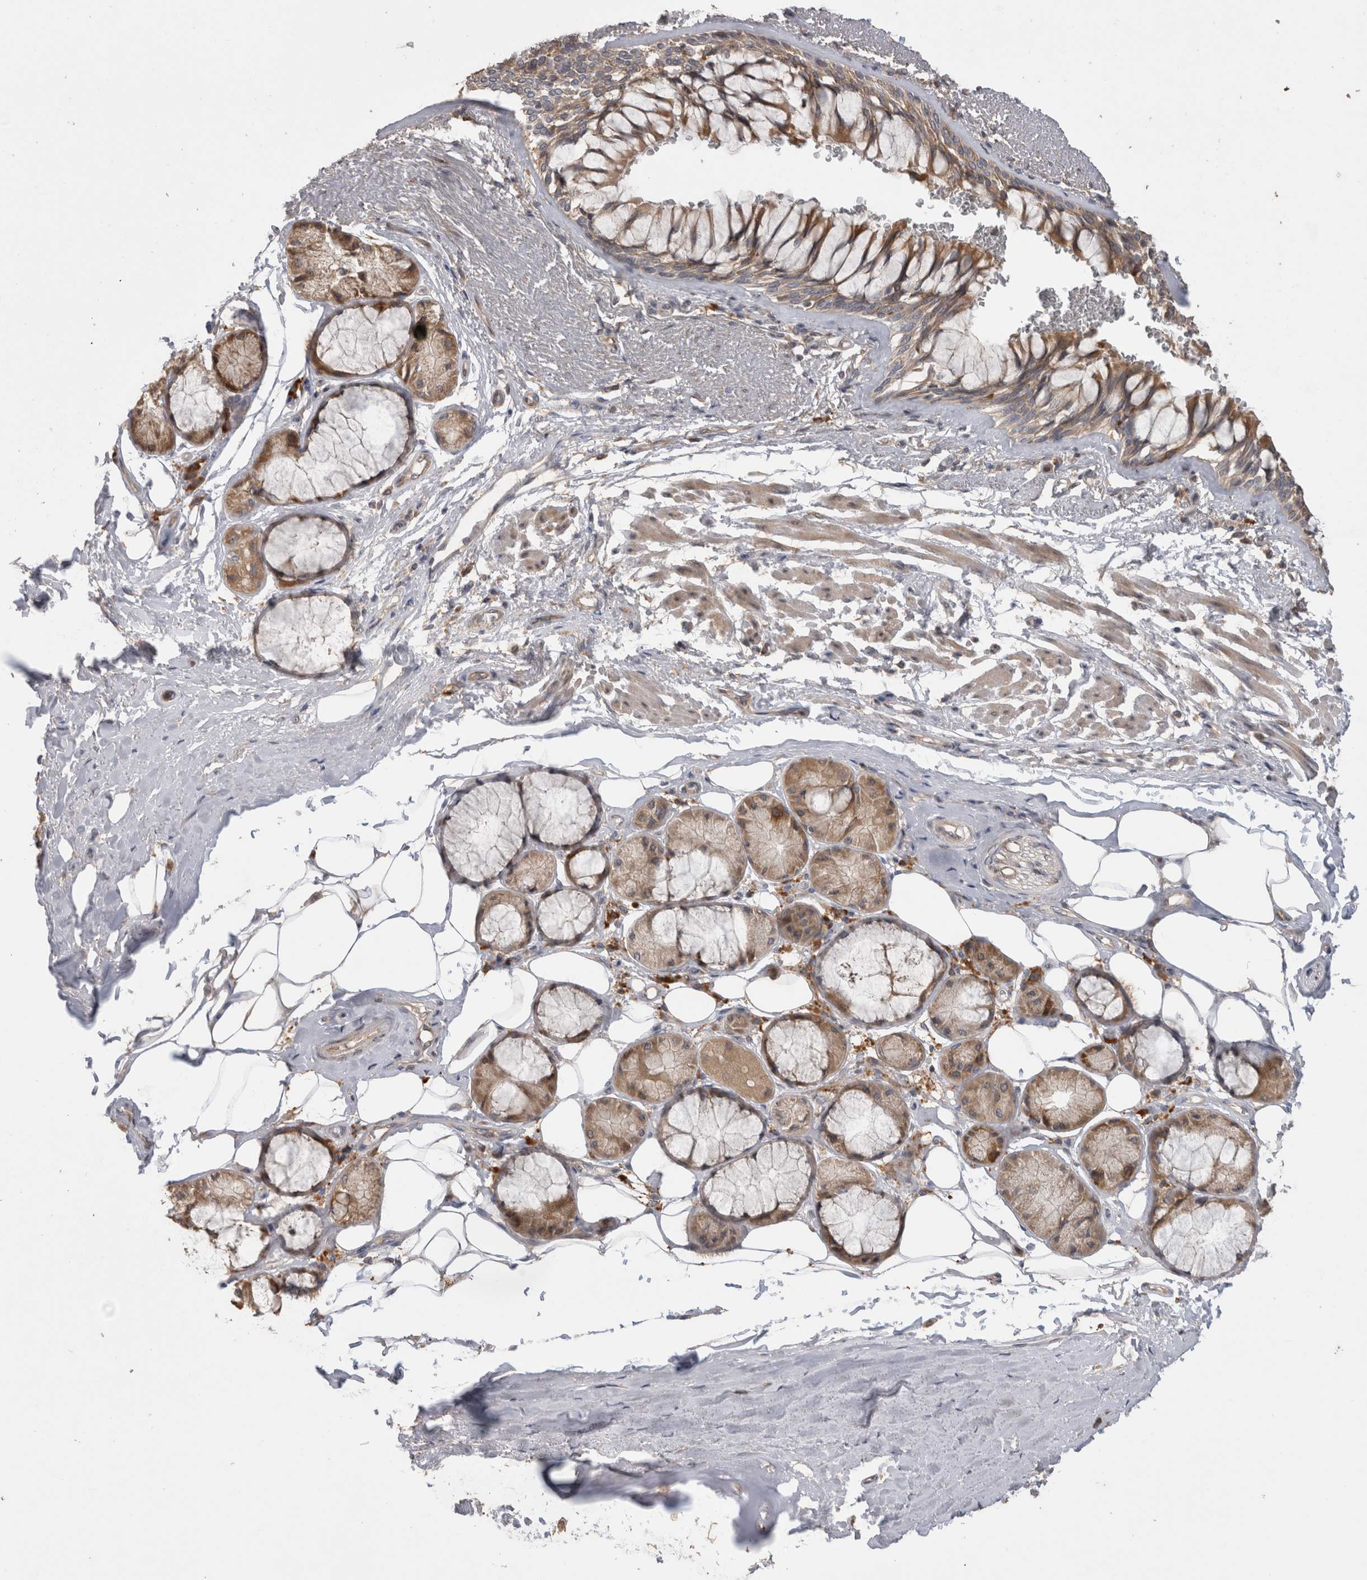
{"staining": {"intensity": "moderate", "quantity": ">75%", "location": "cytoplasmic/membranous"}, "tissue": "bronchus", "cell_type": "Respiratory epithelial cells", "image_type": "normal", "snomed": [{"axis": "morphology", "description": "Normal tissue, NOS"}, {"axis": "topography", "description": "Bronchus"}], "caption": "Human bronchus stained for a protein (brown) displays moderate cytoplasmic/membranous positive staining in approximately >75% of respiratory epithelial cells.", "gene": "TBCE", "patient": {"sex": "male", "age": 66}}